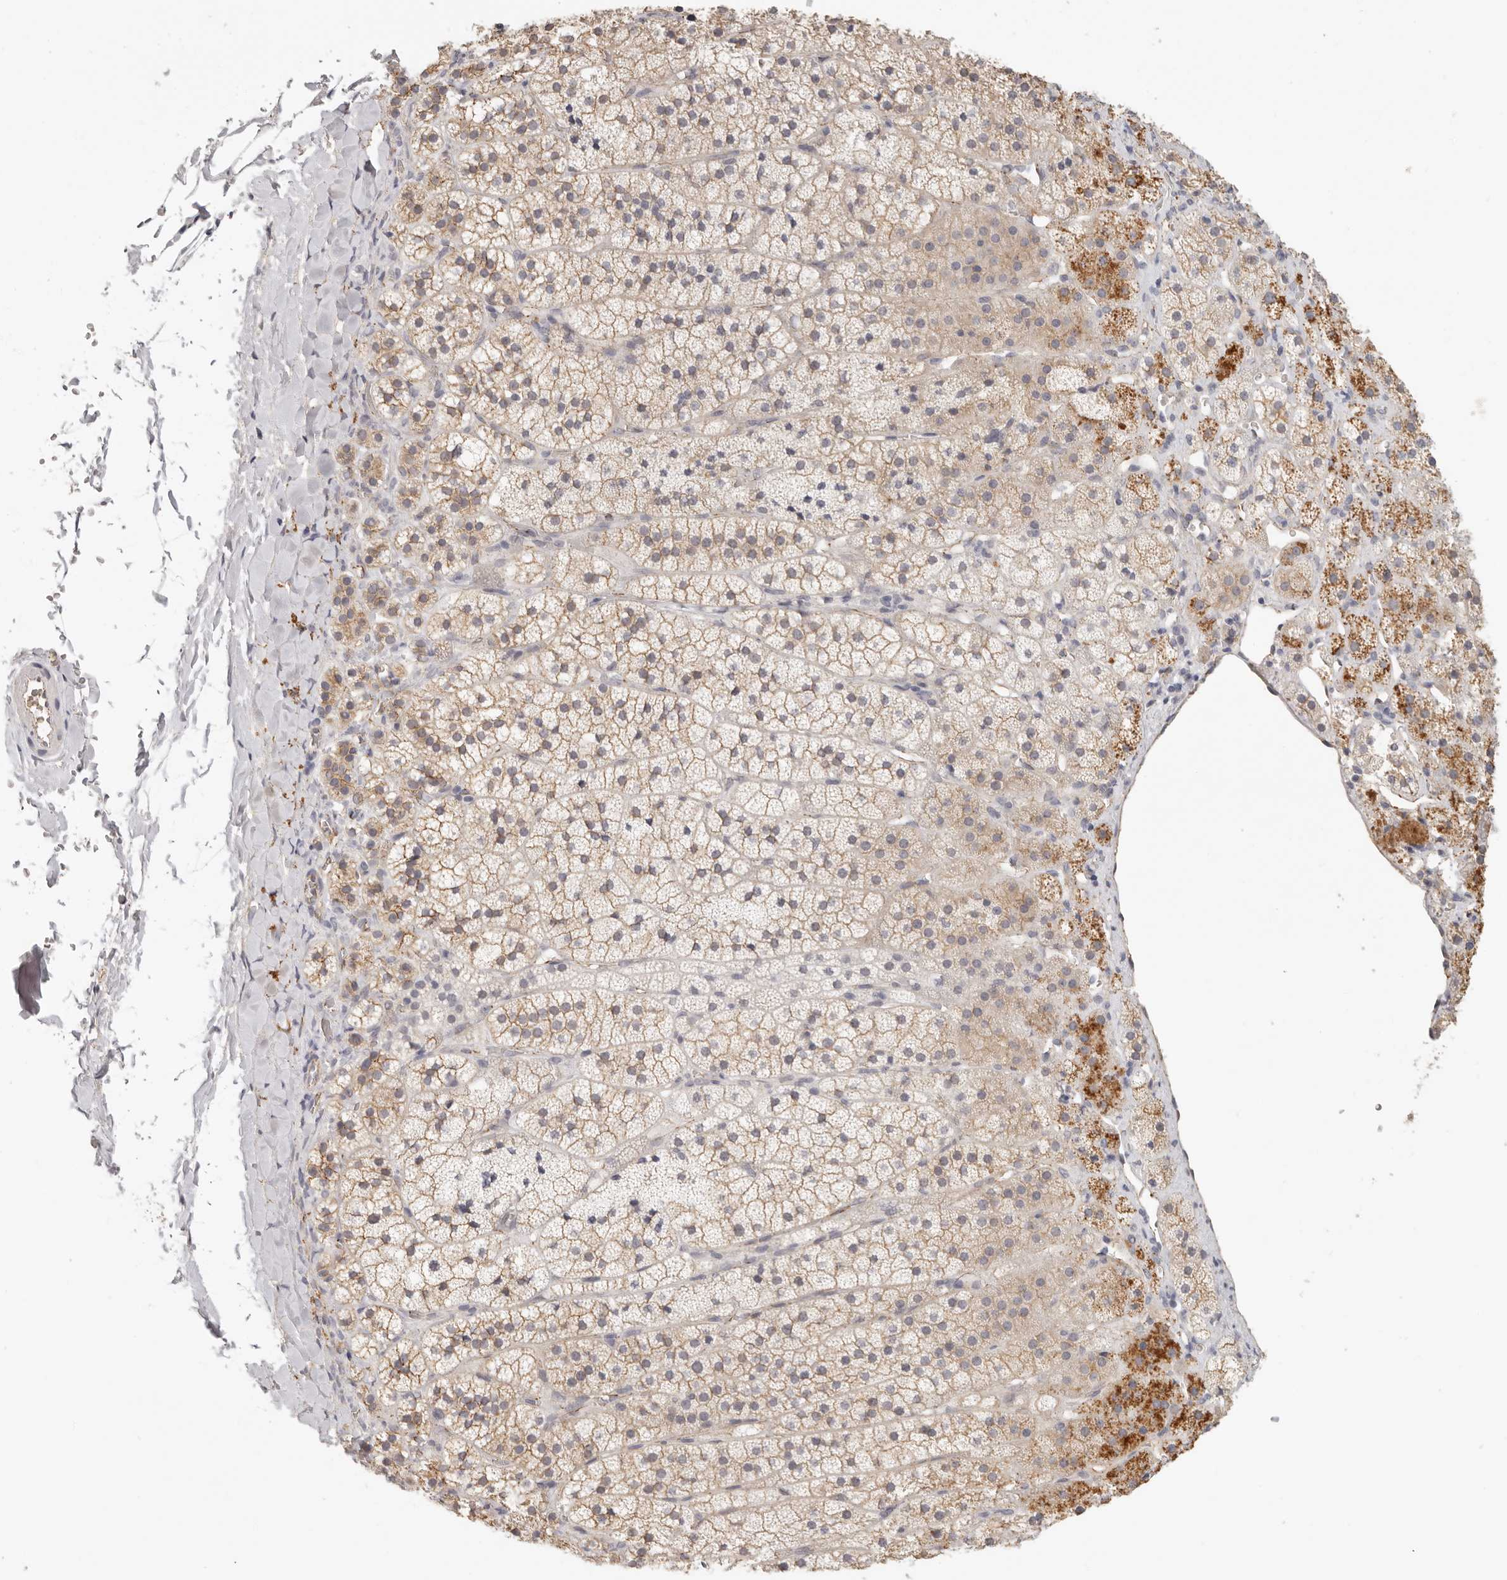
{"staining": {"intensity": "moderate", "quantity": ">75%", "location": "cytoplasmic/membranous"}, "tissue": "adrenal gland", "cell_type": "Glandular cells", "image_type": "normal", "snomed": [{"axis": "morphology", "description": "Normal tissue, NOS"}, {"axis": "topography", "description": "Adrenal gland"}], "caption": "The immunohistochemical stain shows moderate cytoplasmic/membranous staining in glandular cells of normal adrenal gland. Ihc stains the protein of interest in brown and the nuclei are stained blue.", "gene": "ANXA9", "patient": {"sex": "female", "age": 44}}